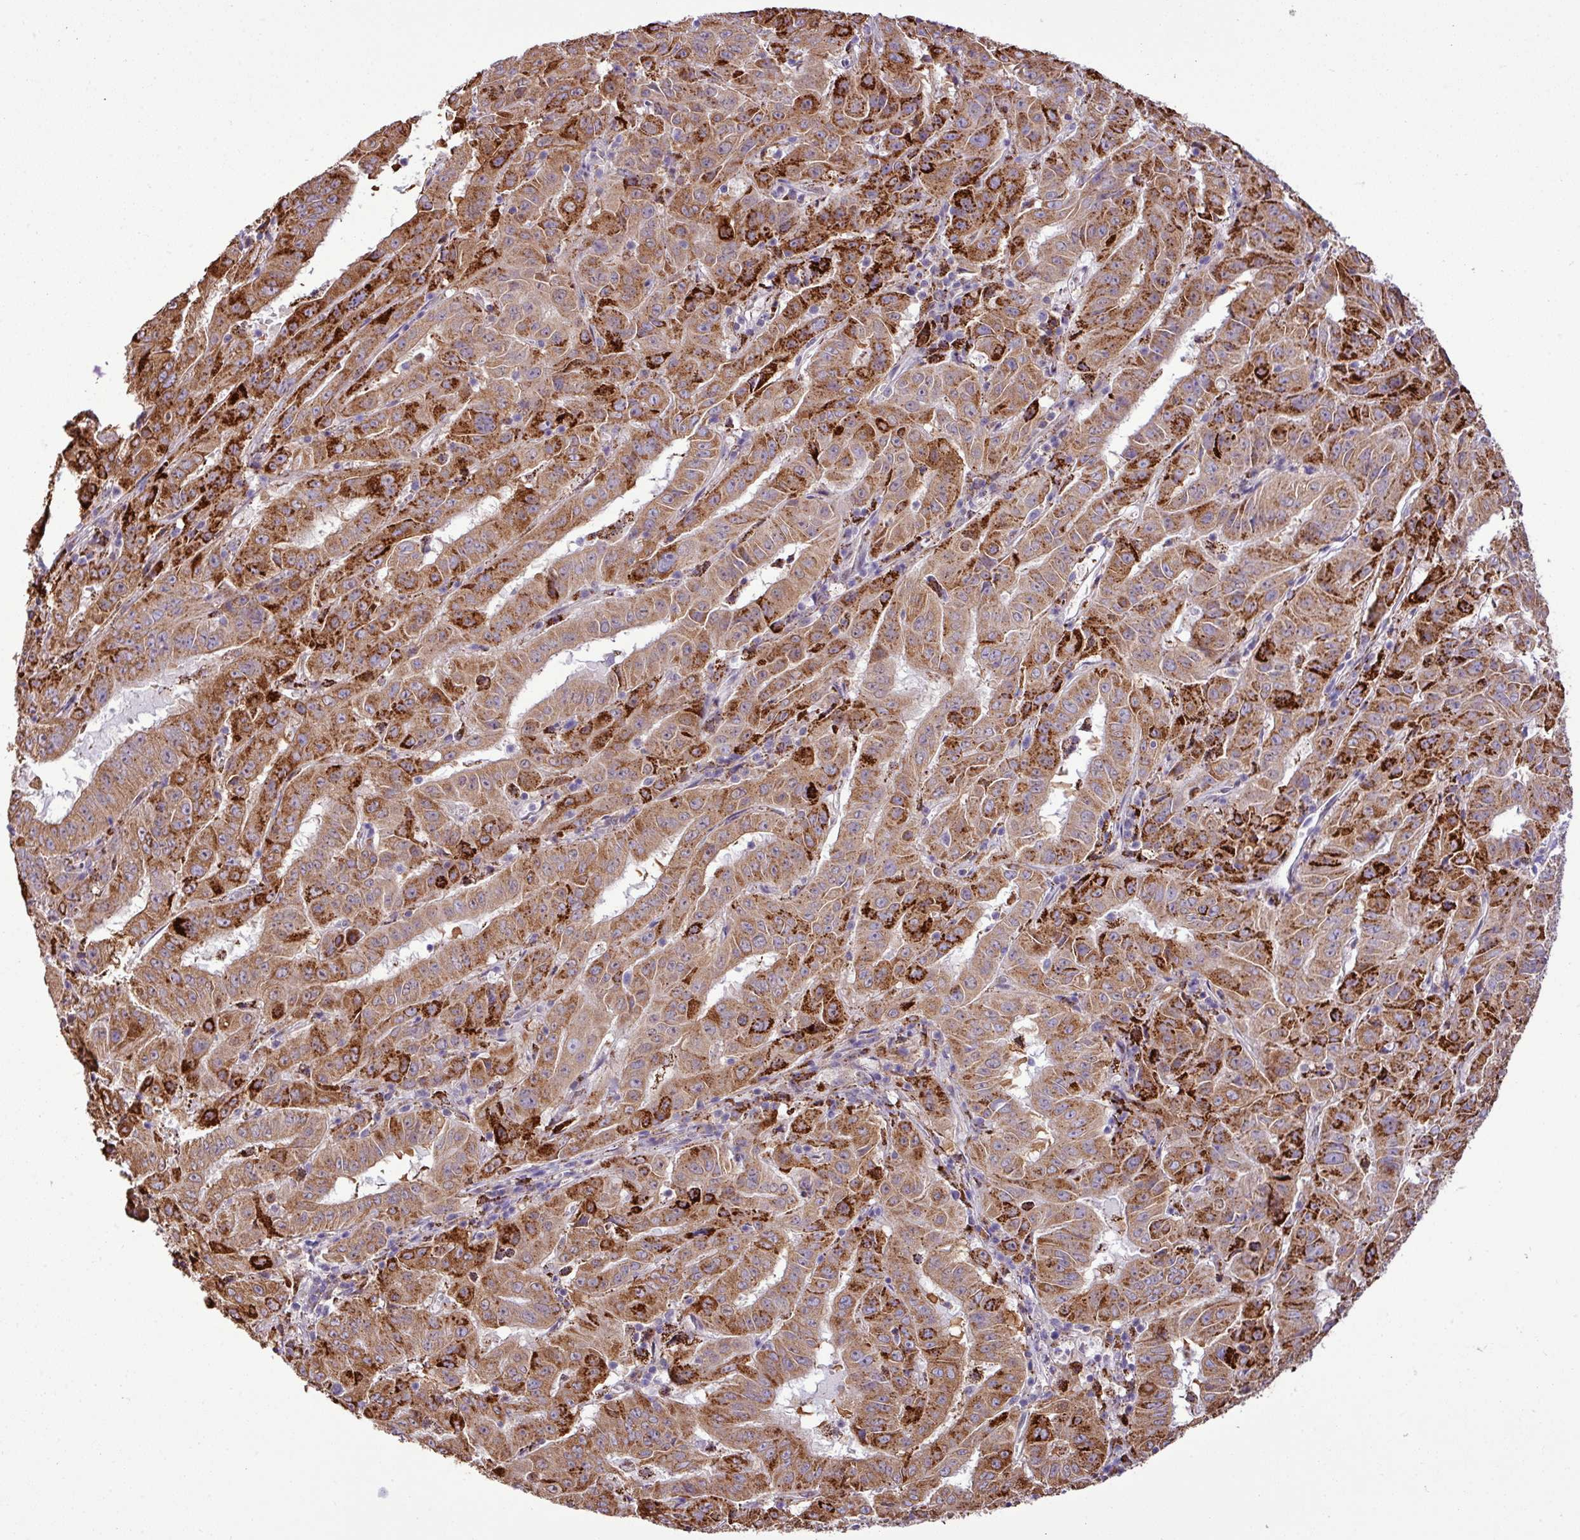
{"staining": {"intensity": "strong", "quantity": "25%-75%", "location": "cytoplasmic/membranous"}, "tissue": "pancreatic cancer", "cell_type": "Tumor cells", "image_type": "cancer", "snomed": [{"axis": "morphology", "description": "Adenocarcinoma, NOS"}, {"axis": "topography", "description": "Pancreas"}], "caption": "Brown immunohistochemical staining in pancreatic cancer (adenocarcinoma) shows strong cytoplasmic/membranous positivity in approximately 25%-75% of tumor cells.", "gene": "SGPP1", "patient": {"sex": "male", "age": 63}}